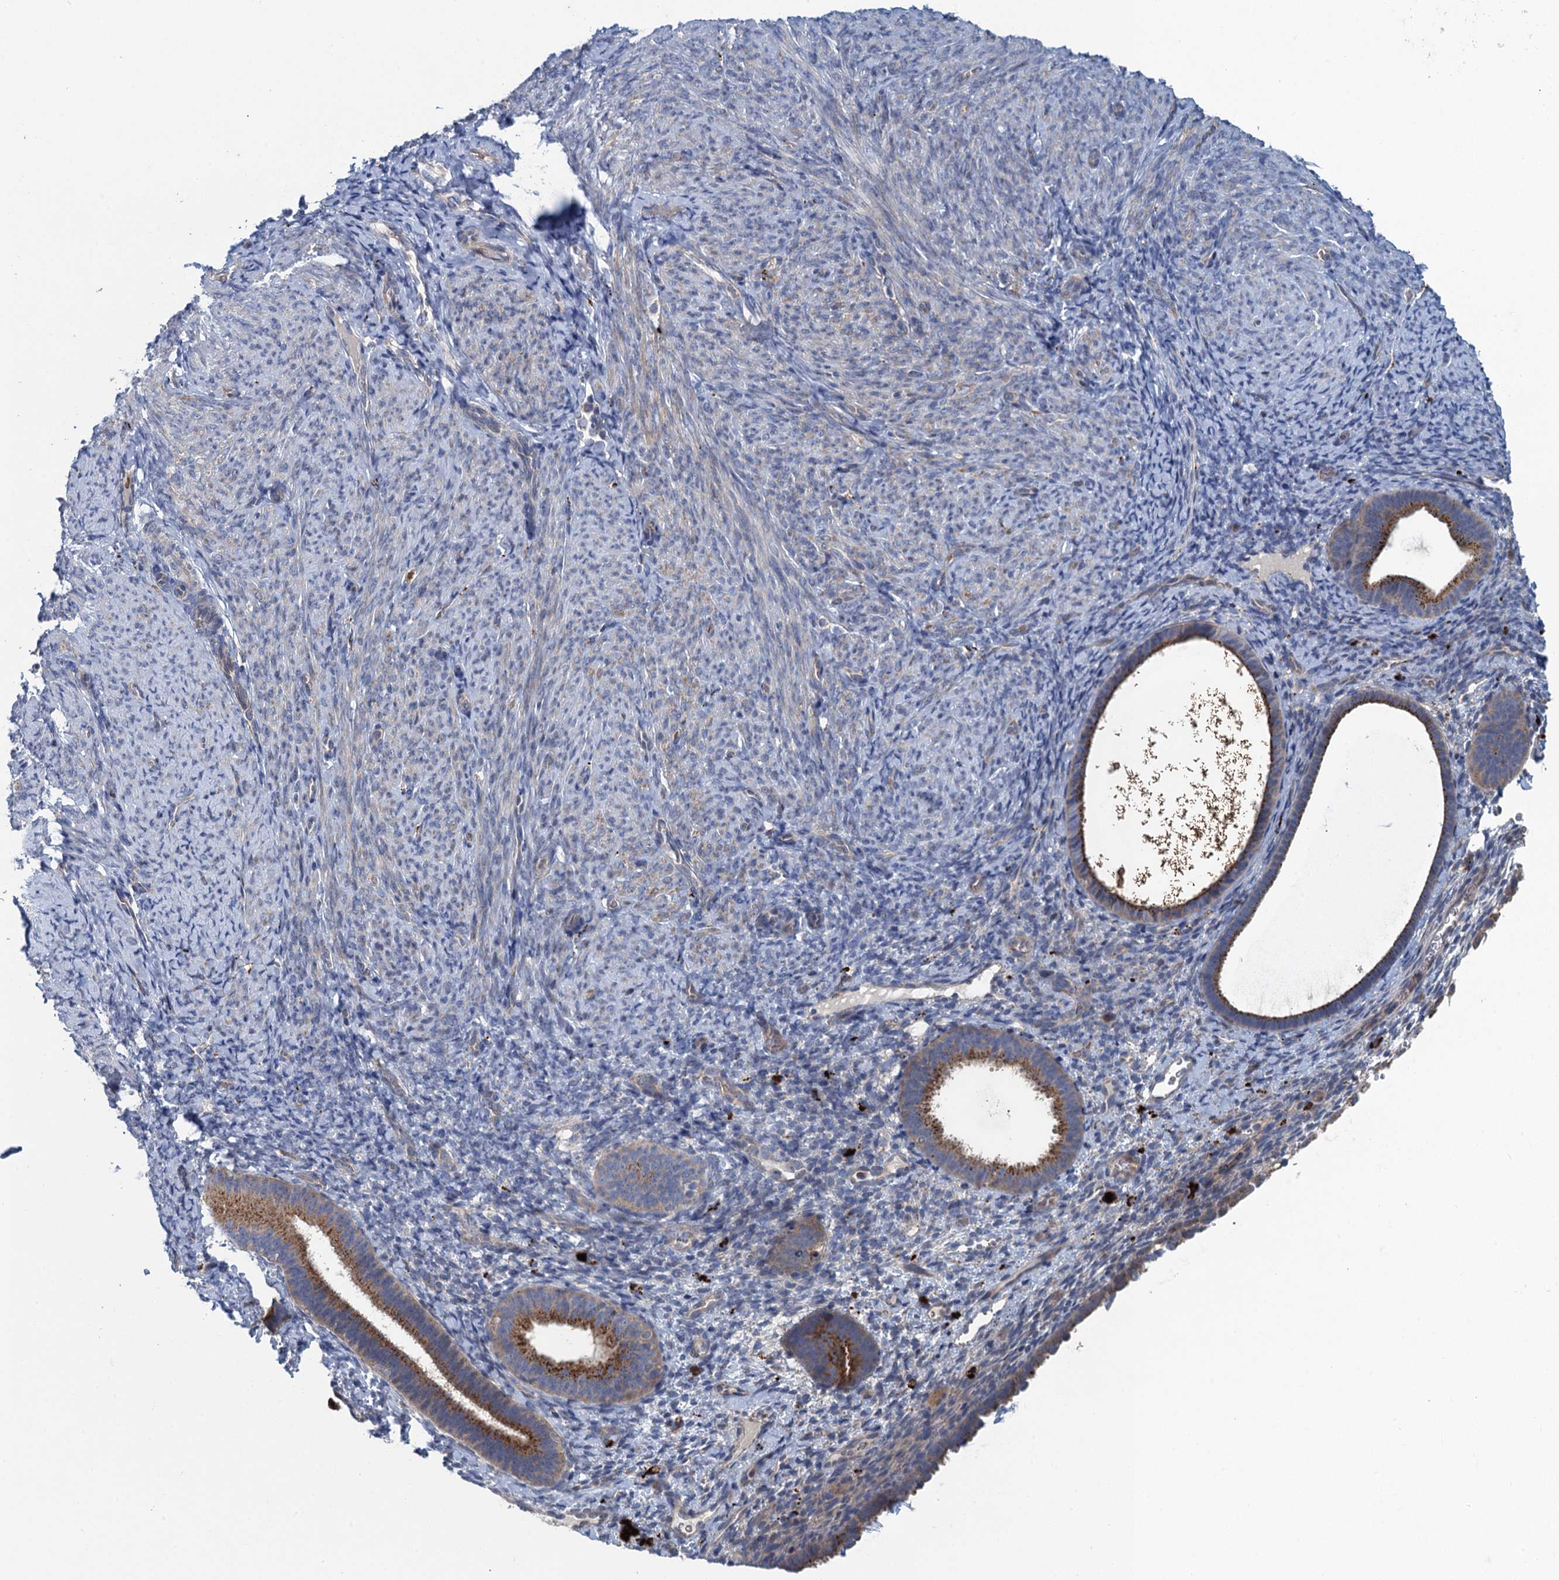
{"staining": {"intensity": "negative", "quantity": "none", "location": "none"}, "tissue": "endometrium", "cell_type": "Cells in endometrial stroma", "image_type": "normal", "snomed": [{"axis": "morphology", "description": "Normal tissue, NOS"}, {"axis": "topography", "description": "Endometrium"}], "caption": "Human endometrium stained for a protein using immunohistochemistry (IHC) shows no staining in cells in endometrial stroma.", "gene": "KBTBD8", "patient": {"sex": "female", "age": 65}}